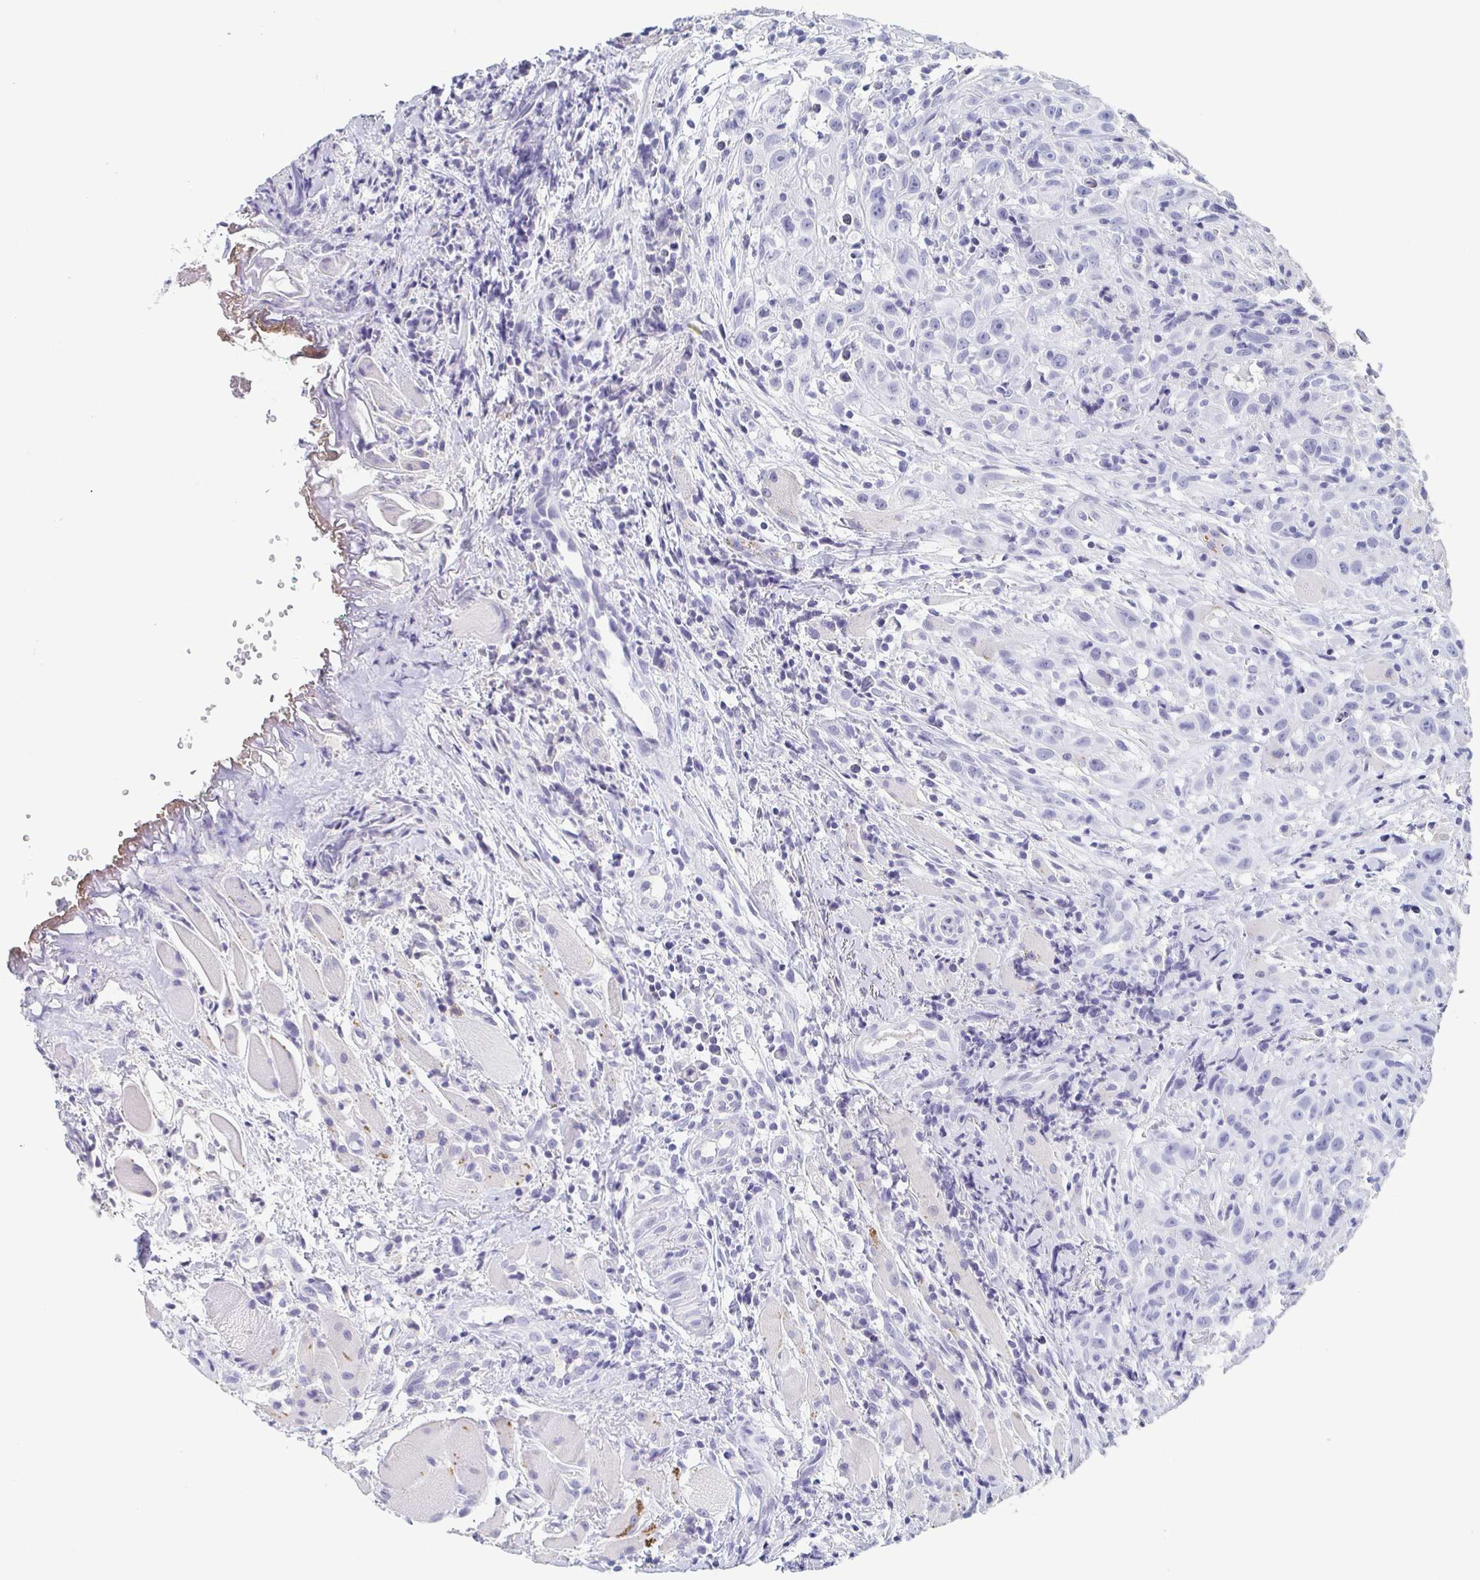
{"staining": {"intensity": "negative", "quantity": "none", "location": "none"}, "tissue": "head and neck cancer", "cell_type": "Tumor cells", "image_type": "cancer", "snomed": [{"axis": "morphology", "description": "Squamous cell carcinoma, NOS"}, {"axis": "topography", "description": "Head-Neck"}], "caption": "Head and neck squamous cell carcinoma was stained to show a protein in brown. There is no significant staining in tumor cells.", "gene": "ITLN1", "patient": {"sex": "female", "age": 95}}